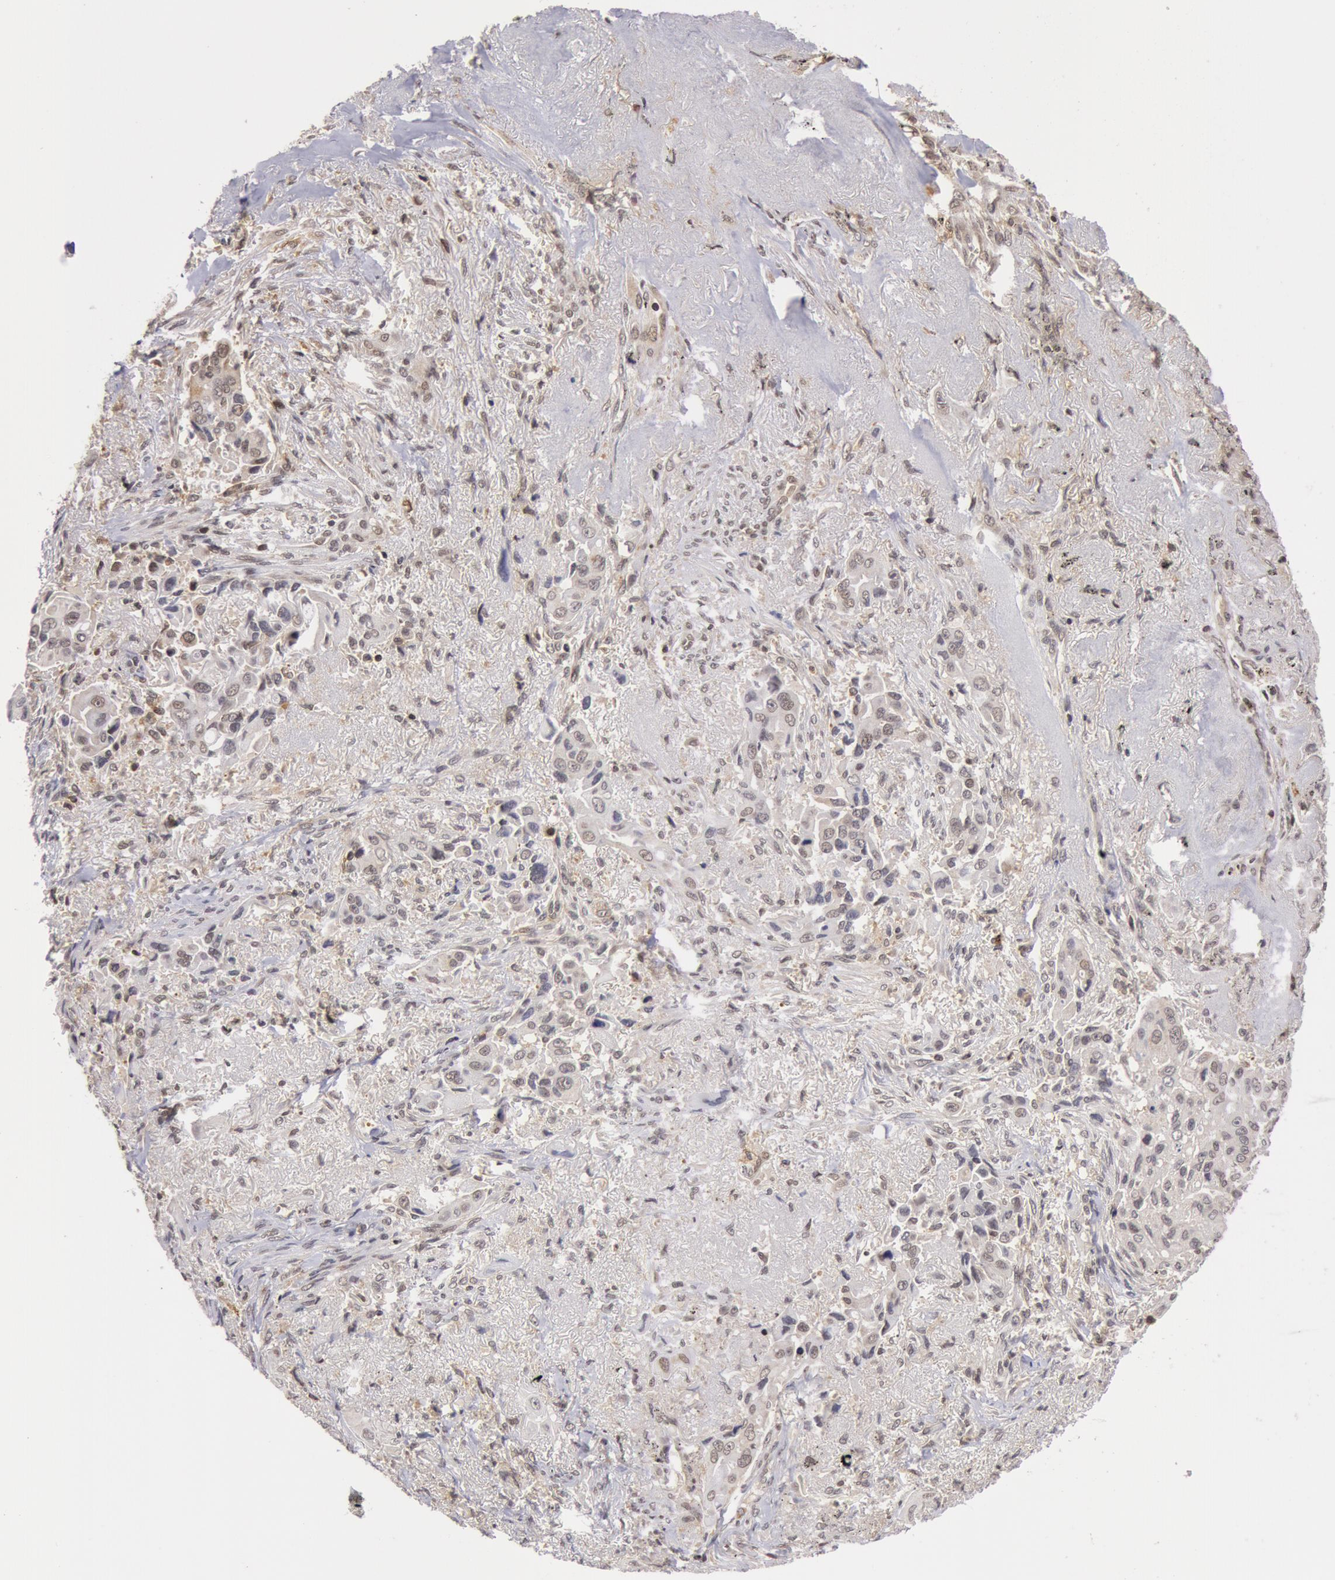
{"staining": {"intensity": "weak", "quantity": "<25%", "location": "nuclear"}, "tissue": "lung cancer", "cell_type": "Tumor cells", "image_type": "cancer", "snomed": [{"axis": "morphology", "description": "Adenocarcinoma, NOS"}, {"axis": "topography", "description": "Lung"}], "caption": "DAB (3,3'-diaminobenzidine) immunohistochemical staining of lung cancer (adenocarcinoma) displays no significant expression in tumor cells.", "gene": "ZNF350", "patient": {"sex": "male", "age": 68}}